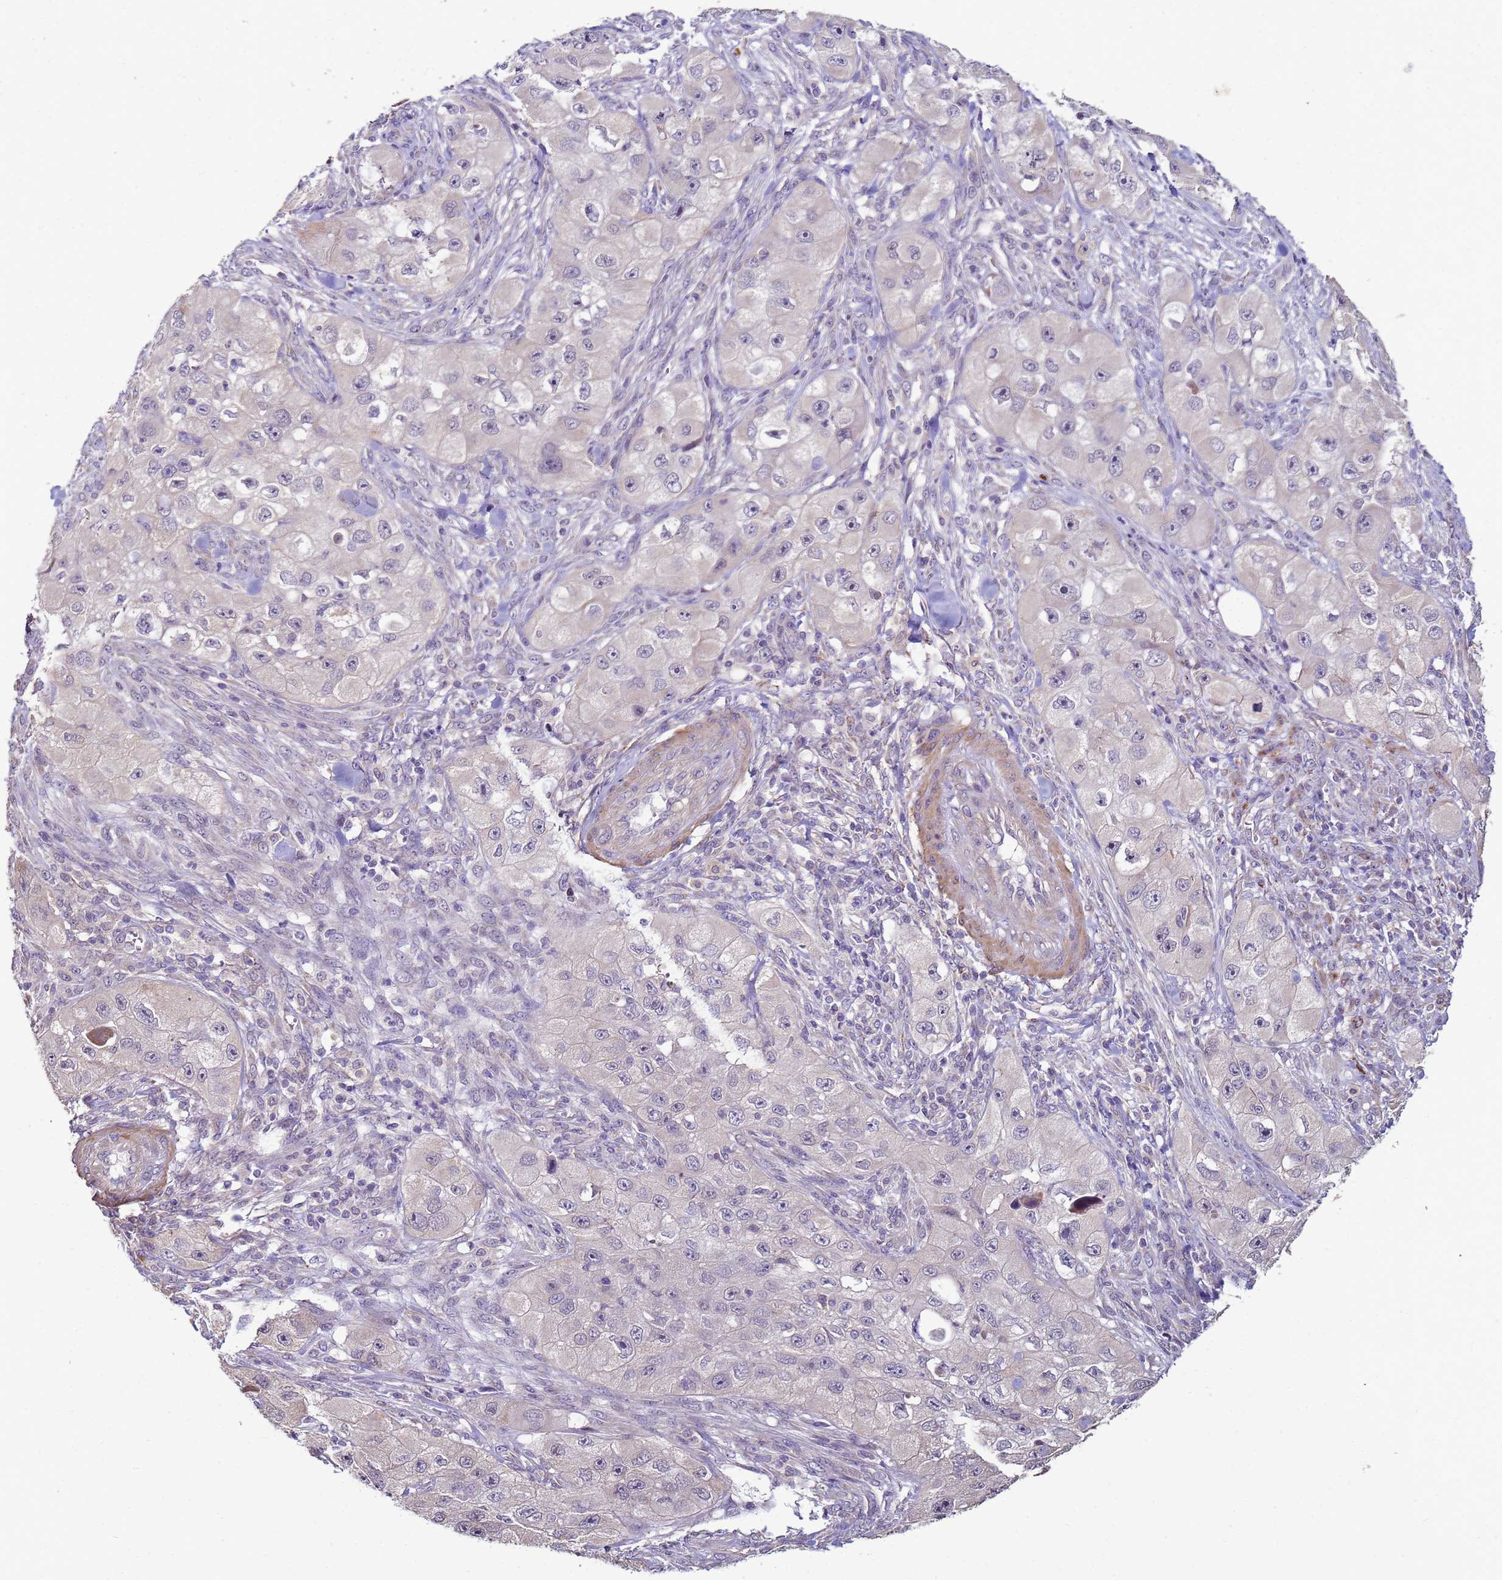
{"staining": {"intensity": "negative", "quantity": "none", "location": "none"}, "tissue": "skin cancer", "cell_type": "Tumor cells", "image_type": "cancer", "snomed": [{"axis": "morphology", "description": "Squamous cell carcinoma, NOS"}, {"axis": "topography", "description": "Skin"}, {"axis": "topography", "description": "Subcutis"}], "caption": "Histopathology image shows no significant protein positivity in tumor cells of skin squamous cell carcinoma.", "gene": "CLHC1", "patient": {"sex": "male", "age": 73}}